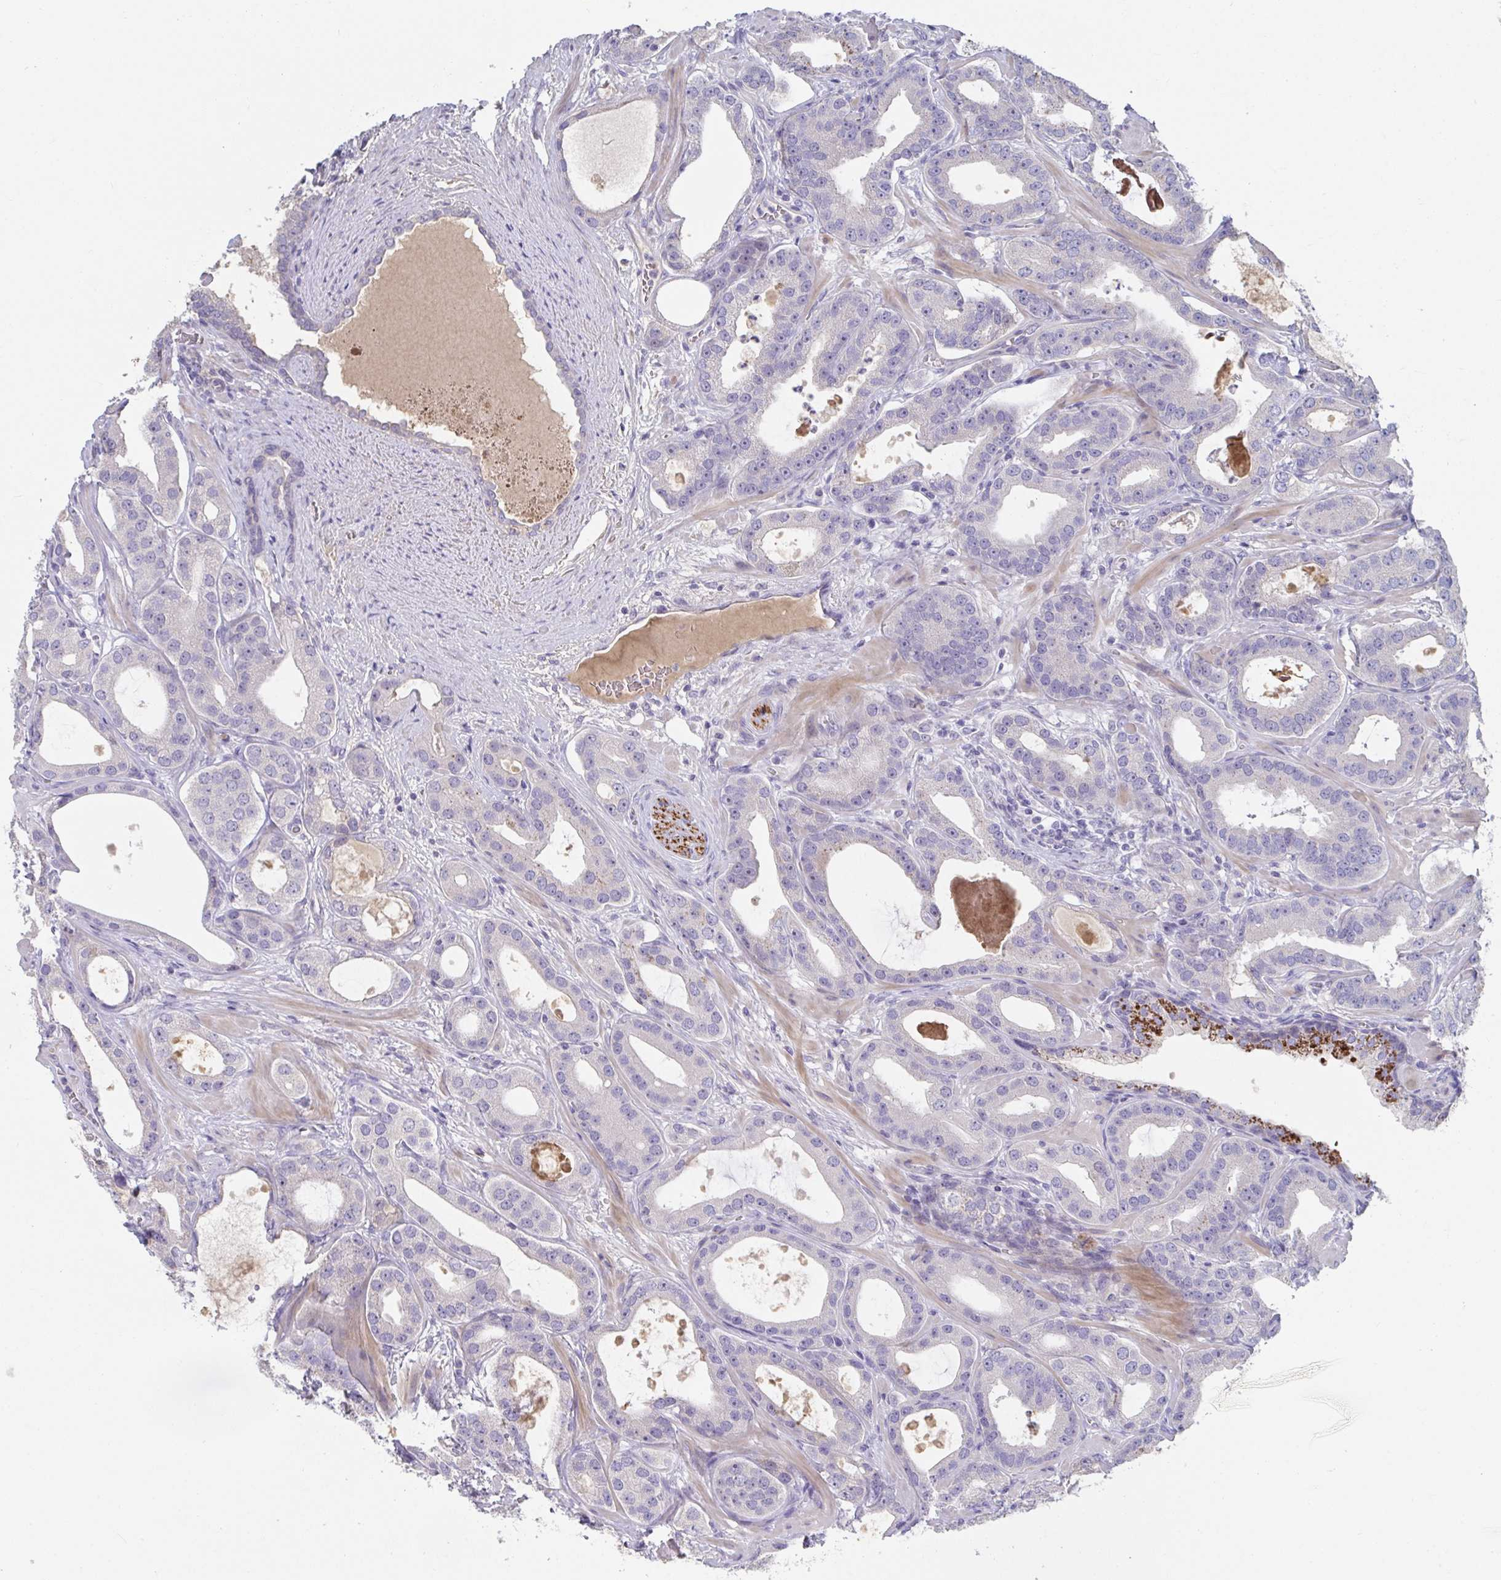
{"staining": {"intensity": "negative", "quantity": "none", "location": "none"}, "tissue": "prostate cancer", "cell_type": "Tumor cells", "image_type": "cancer", "snomed": [{"axis": "morphology", "description": "Adenocarcinoma, High grade"}, {"axis": "topography", "description": "Prostate"}], "caption": "IHC photomicrograph of adenocarcinoma (high-grade) (prostate) stained for a protein (brown), which shows no positivity in tumor cells.", "gene": "ANO5", "patient": {"sex": "male", "age": 65}}